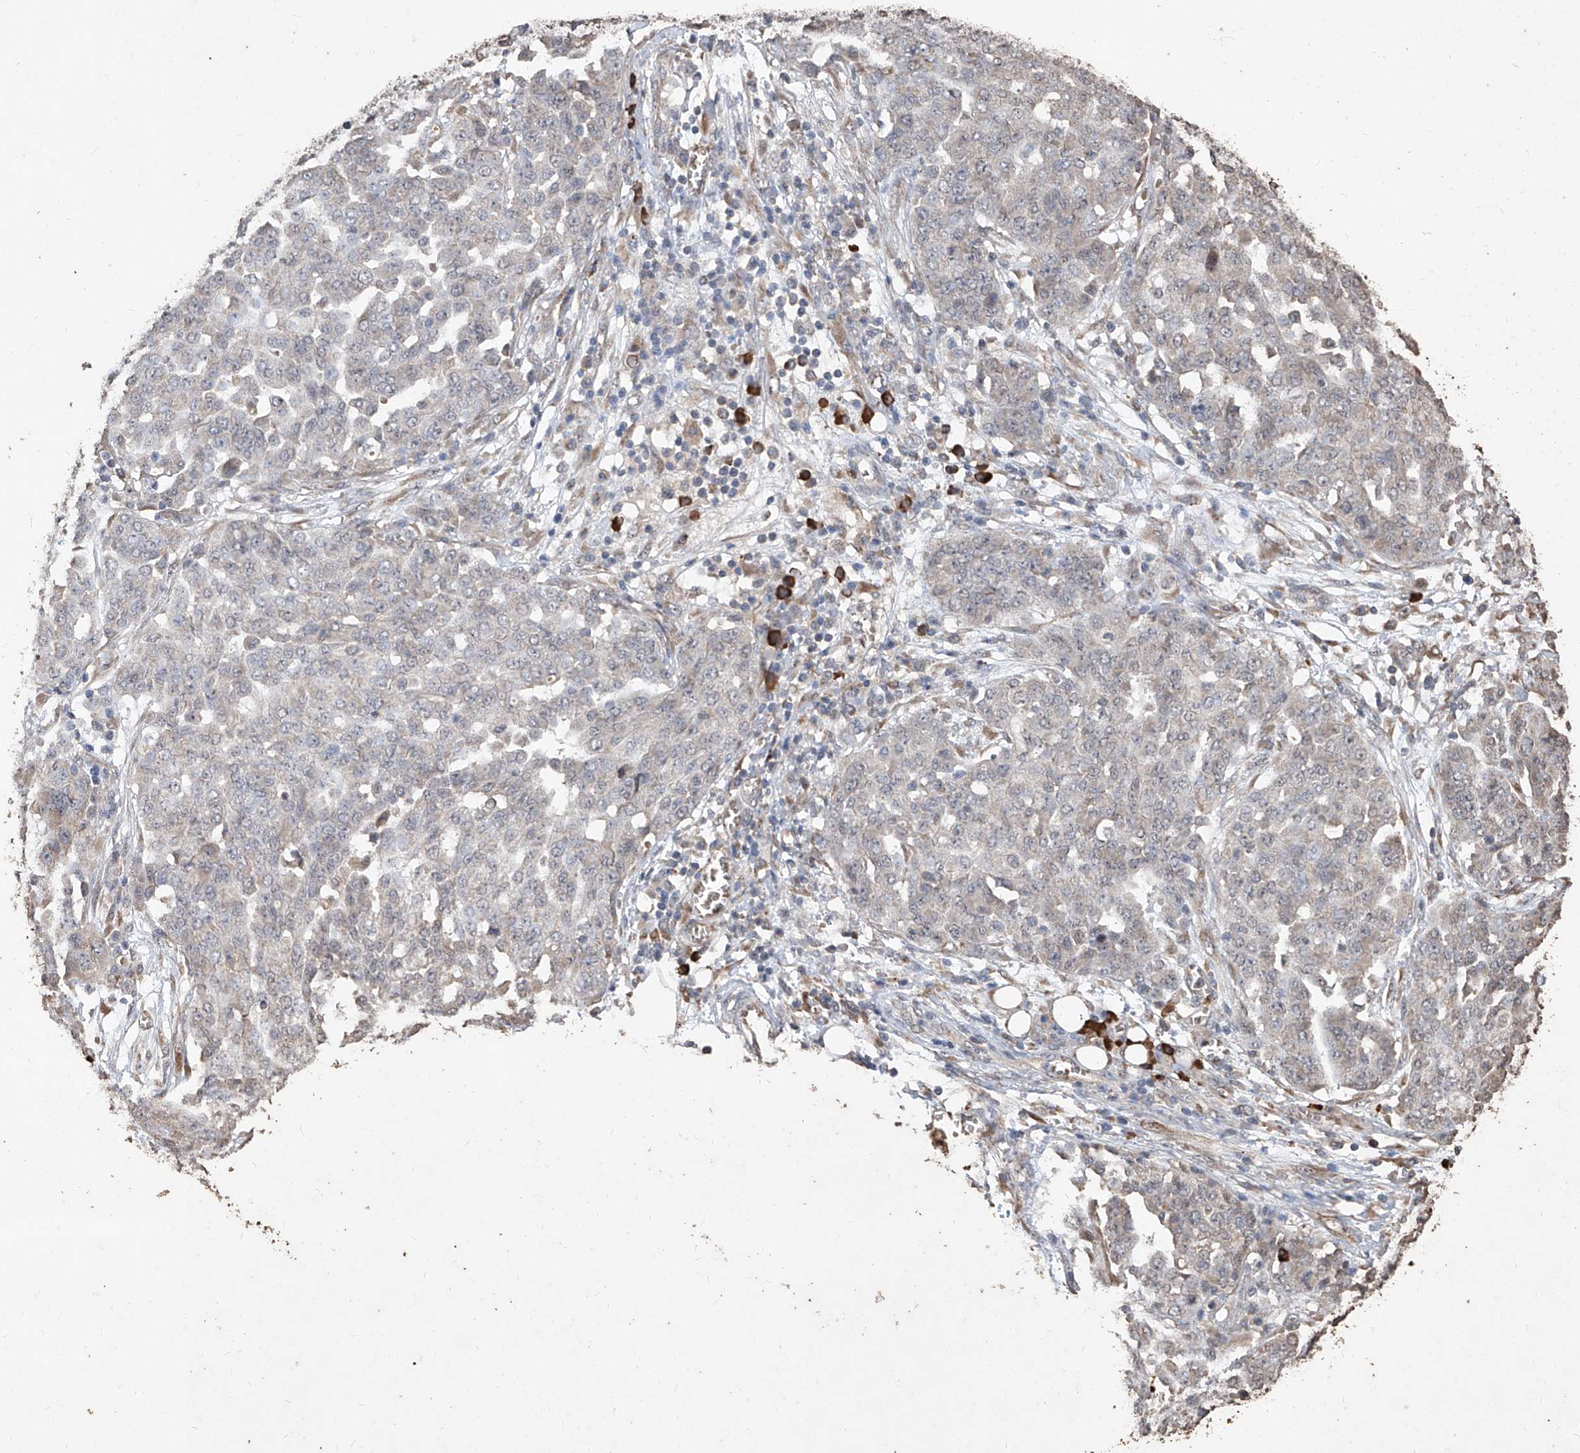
{"staining": {"intensity": "negative", "quantity": "none", "location": "none"}, "tissue": "ovarian cancer", "cell_type": "Tumor cells", "image_type": "cancer", "snomed": [{"axis": "morphology", "description": "Cystadenocarcinoma, serous, NOS"}, {"axis": "topography", "description": "Soft tissue"}, {"axis": "topography", "description": "Ovary"}], "caption": "This is an immunohistochemistry photomicrograph of ovarian cancer (serous cystadenocarcinoma). There is no expression in tumor cells.", "gene": "EML1", "patient": {"sex": "female", "age": 57}}